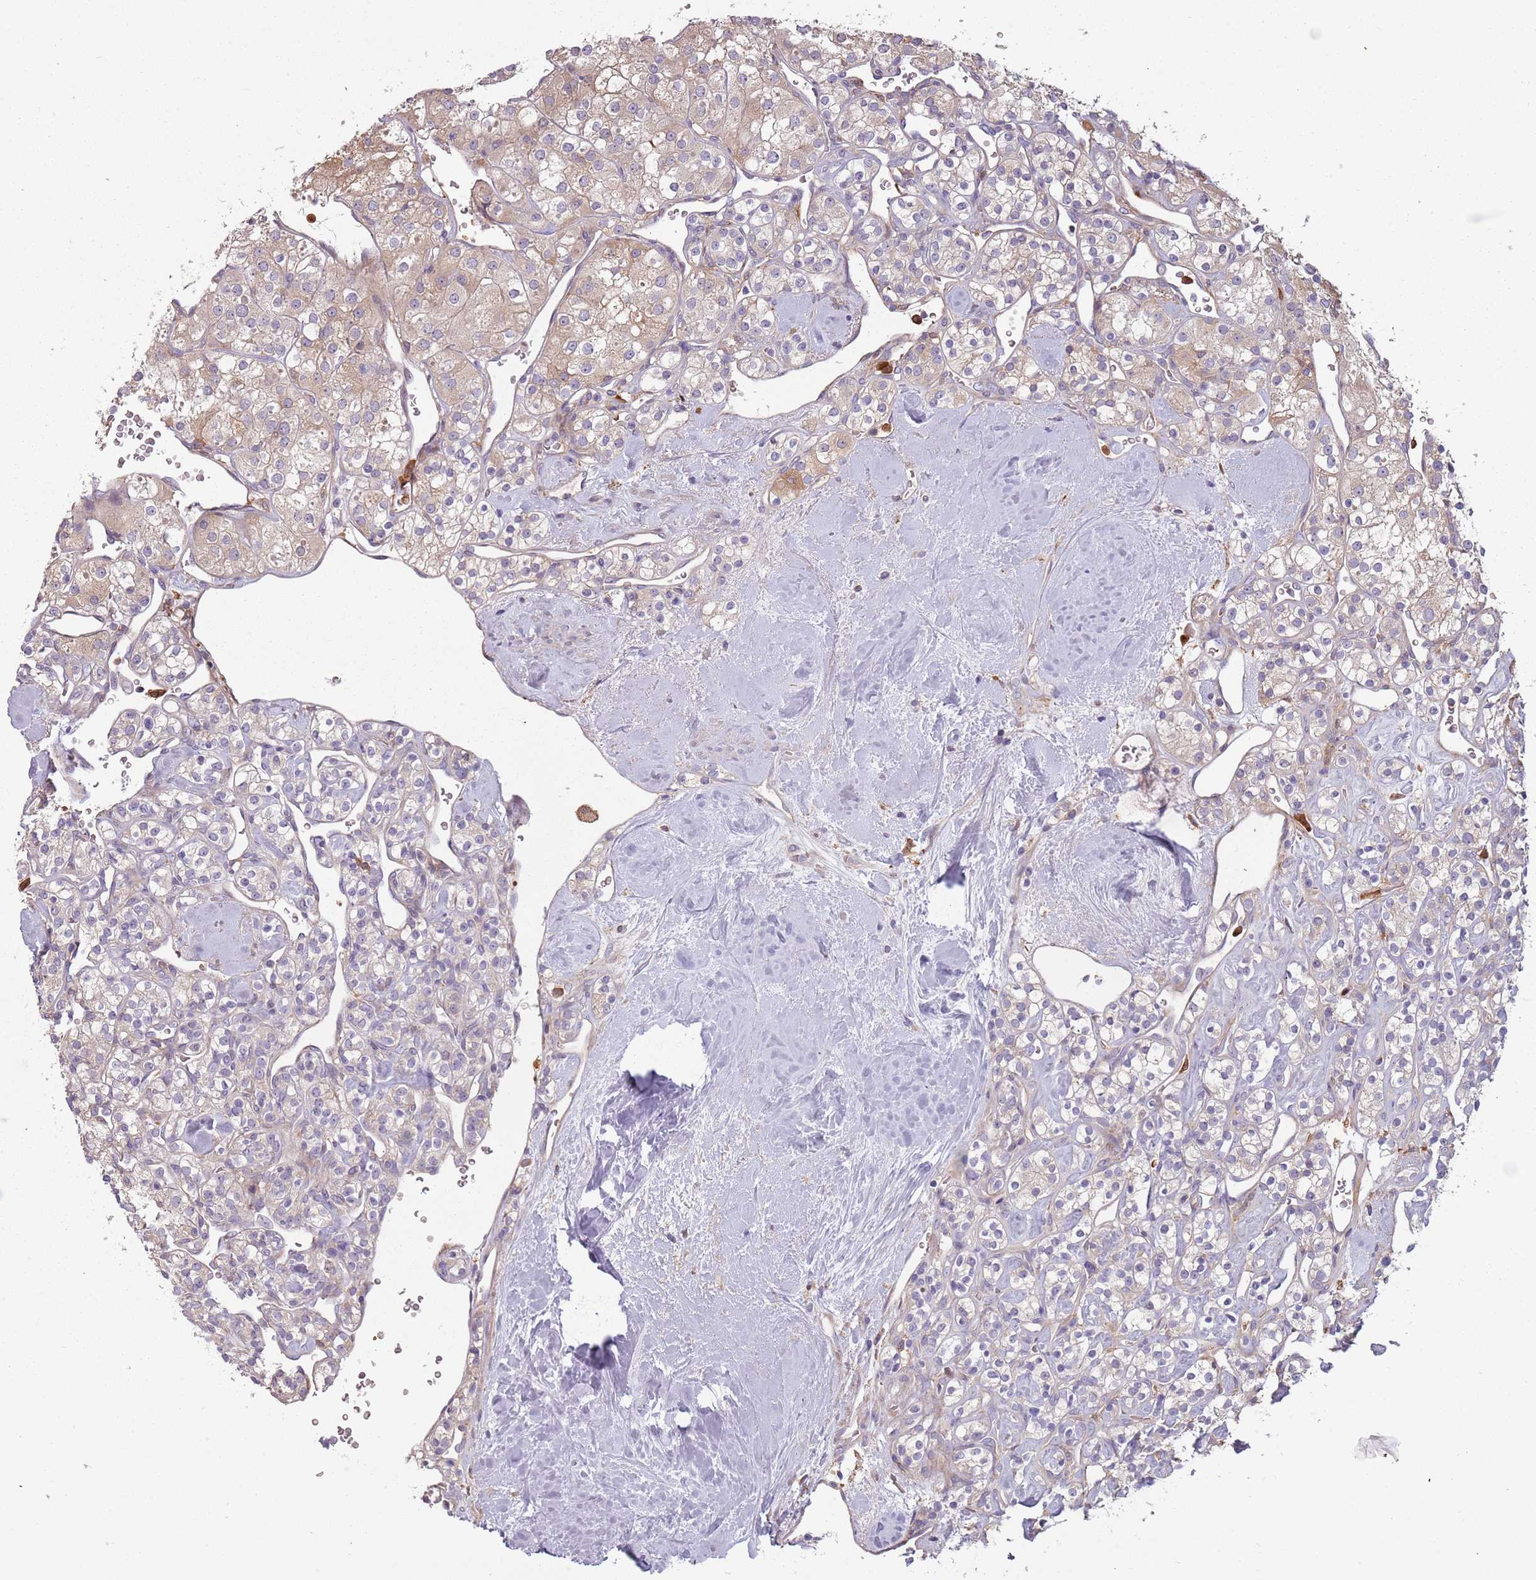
{"staining": {"intensity": "weak", "quantity": "<25%", "location": "cytoplasmic/membranous"}, "tissue": "renal cancer", "cell_type": "Tumor cells", "image_type": "cancer", "snomed": [{"axis": "morphology", "description": "Adenocarcinoma, NOS"}, {"axis": "topography", "description": "Kidney"}], "caption": "High magnification brightfield microscopy of renal adenocarcinoma stained with DAB (brown) and counterstained with hematoxylin (blue): tumor cells show no significant staining.", "gene": "NADK", "patient": {"sex": "male", "age": 77}}